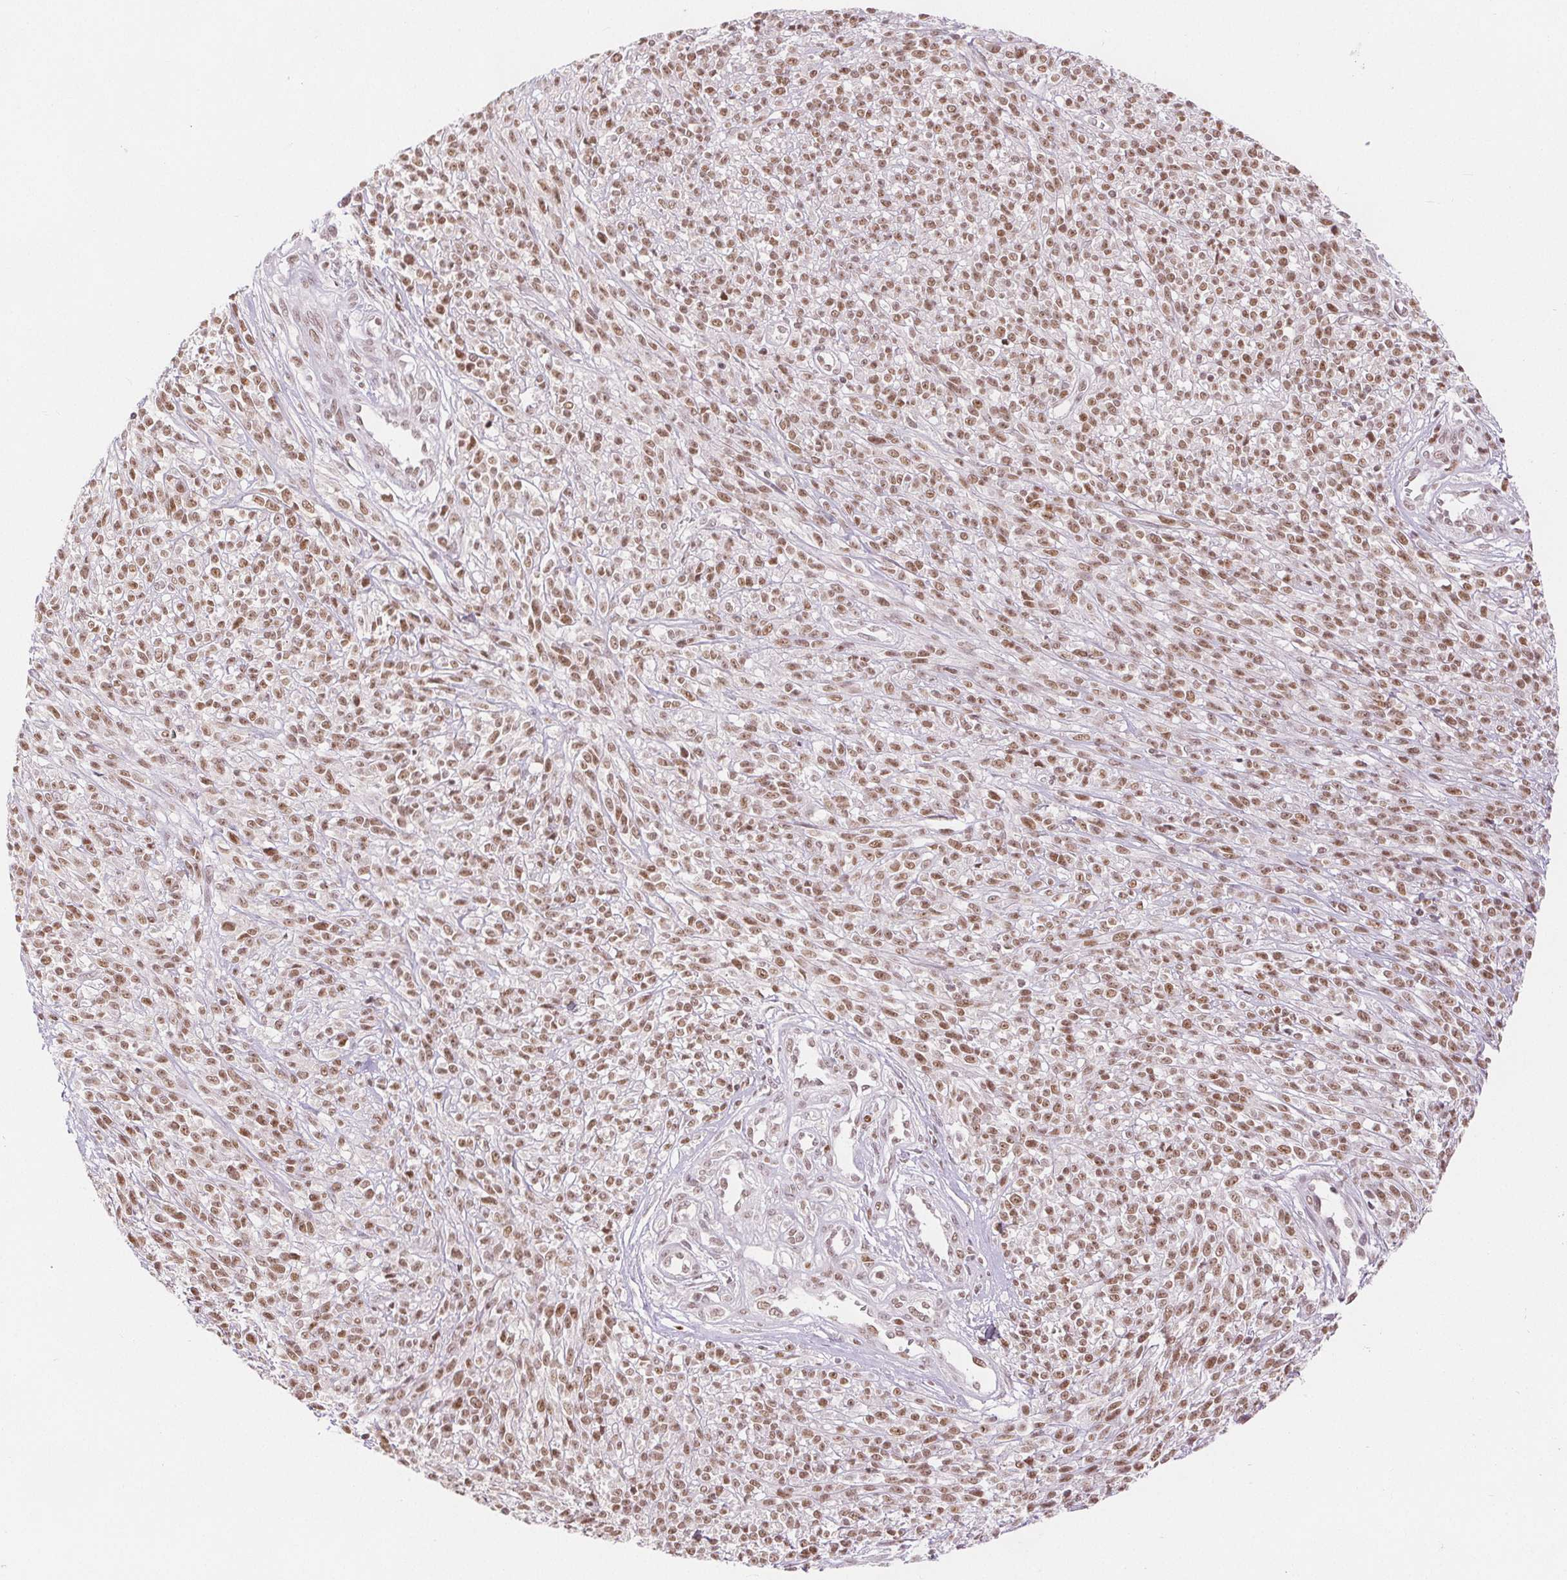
{"staining": {"intensity": "moderate", "quantity": ">75%", "location": "nuclear"}, "tissue": "melanoma", "cell_type": "Tumor cells", "image_type": "cancer", "snomed": [{"axis": "morphology", "description": "Malignant melanoma, NOS"}, {"axis": "topography", "description": "Skin"}, {"axis": "topography", "description": "Skin of trunk"}], "caption": "A brown stain highlights moderate nuclear staining of a protein in malignant melanoma tumor cells.", "gene": "DEK", "patient": {"sex": "male", "age": 74}}